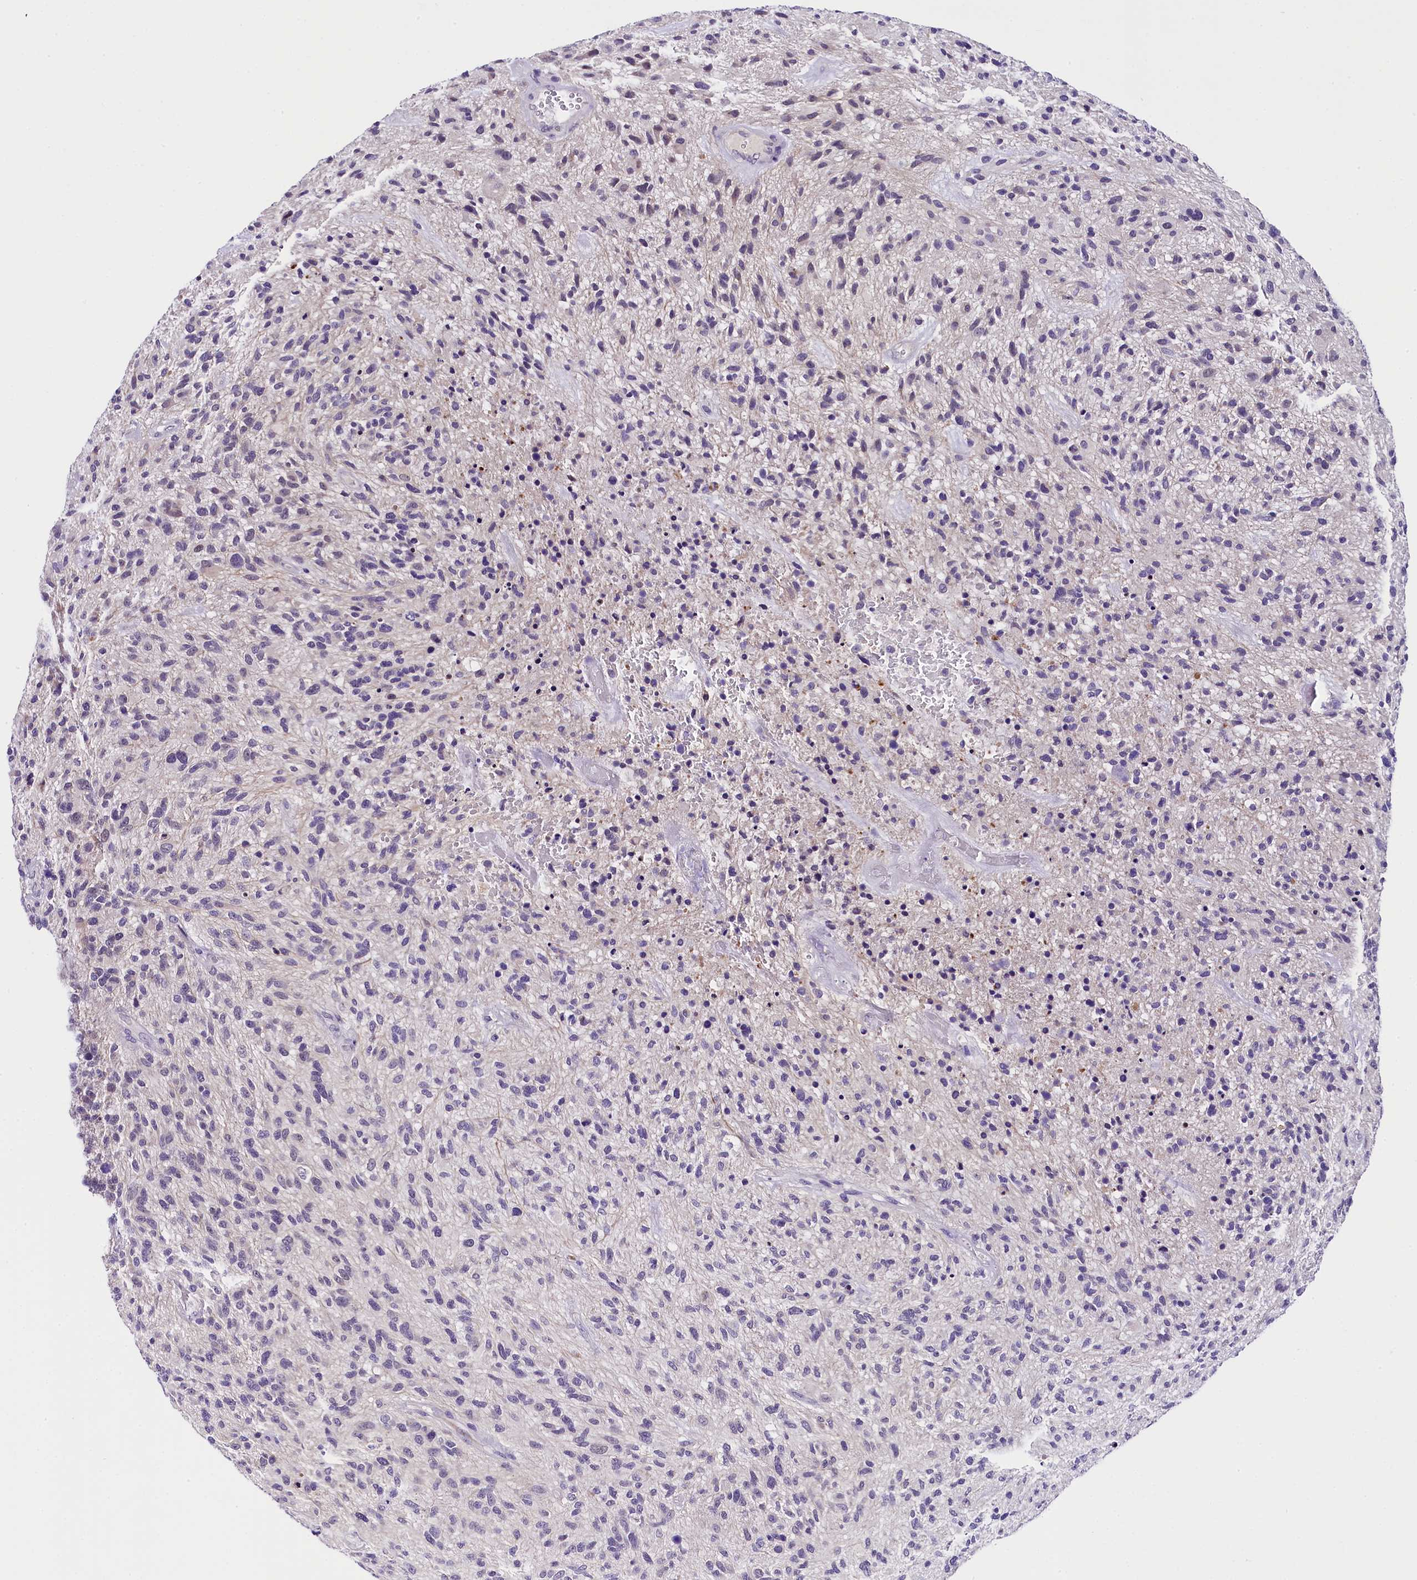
{"staining": {"intensity": "negative", "quantity": "none", "location": "none"}, "tissue": "glioma", "cell_type": "Tumor cells", "image_type": "cancer", "snomed": [{"axis": "morphology", "description": "Glioma, malignant, High grade"}, {"axis": "topography", "description": "Brain"}], "caption": "Micrograph shows no significant protein positivity in tumor cells of glioma.", "gene": "IQCN", "patient": {"sex": "male", "age": 47}}